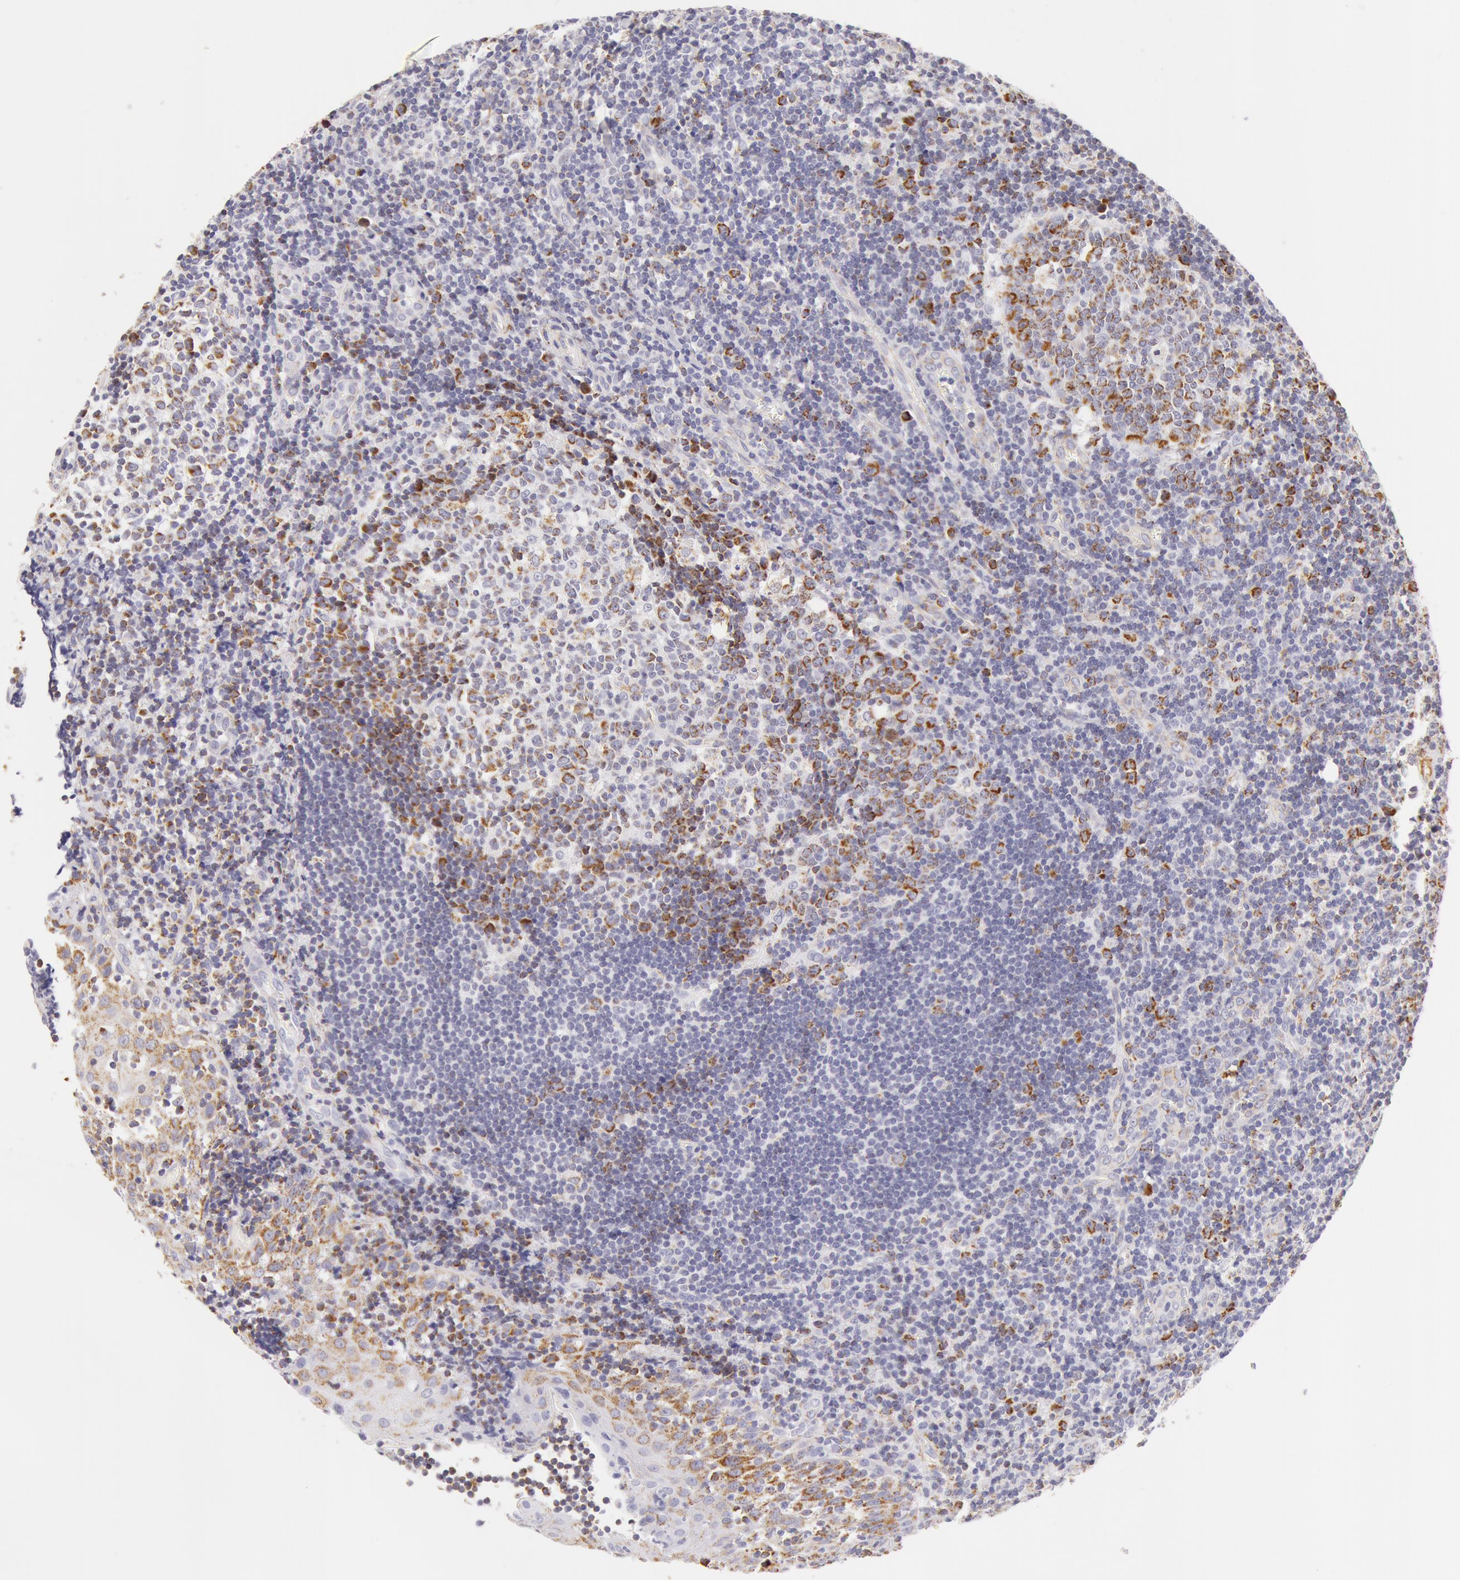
{"staining": {"intensity": "moderate", "quantity": "25%-75%", "location": "cytoplasmic/membranous"}, "tissue": "tonsil", "cell_type": "Germinal center cells", "image_type": "normal", "snomed": [{"axis": "morphology", "description": "Normal tissue, NOS"}, {"axis": "topography", "description": "Tonsil"}], "caption": "A histopathology image of tonsil stained for a protein exhibits moderate cytoplasmic/membranous brown staining in germinal center cells.", "gene": "ATP5F1B", "patient": {"sex": "female", "age": 41}}